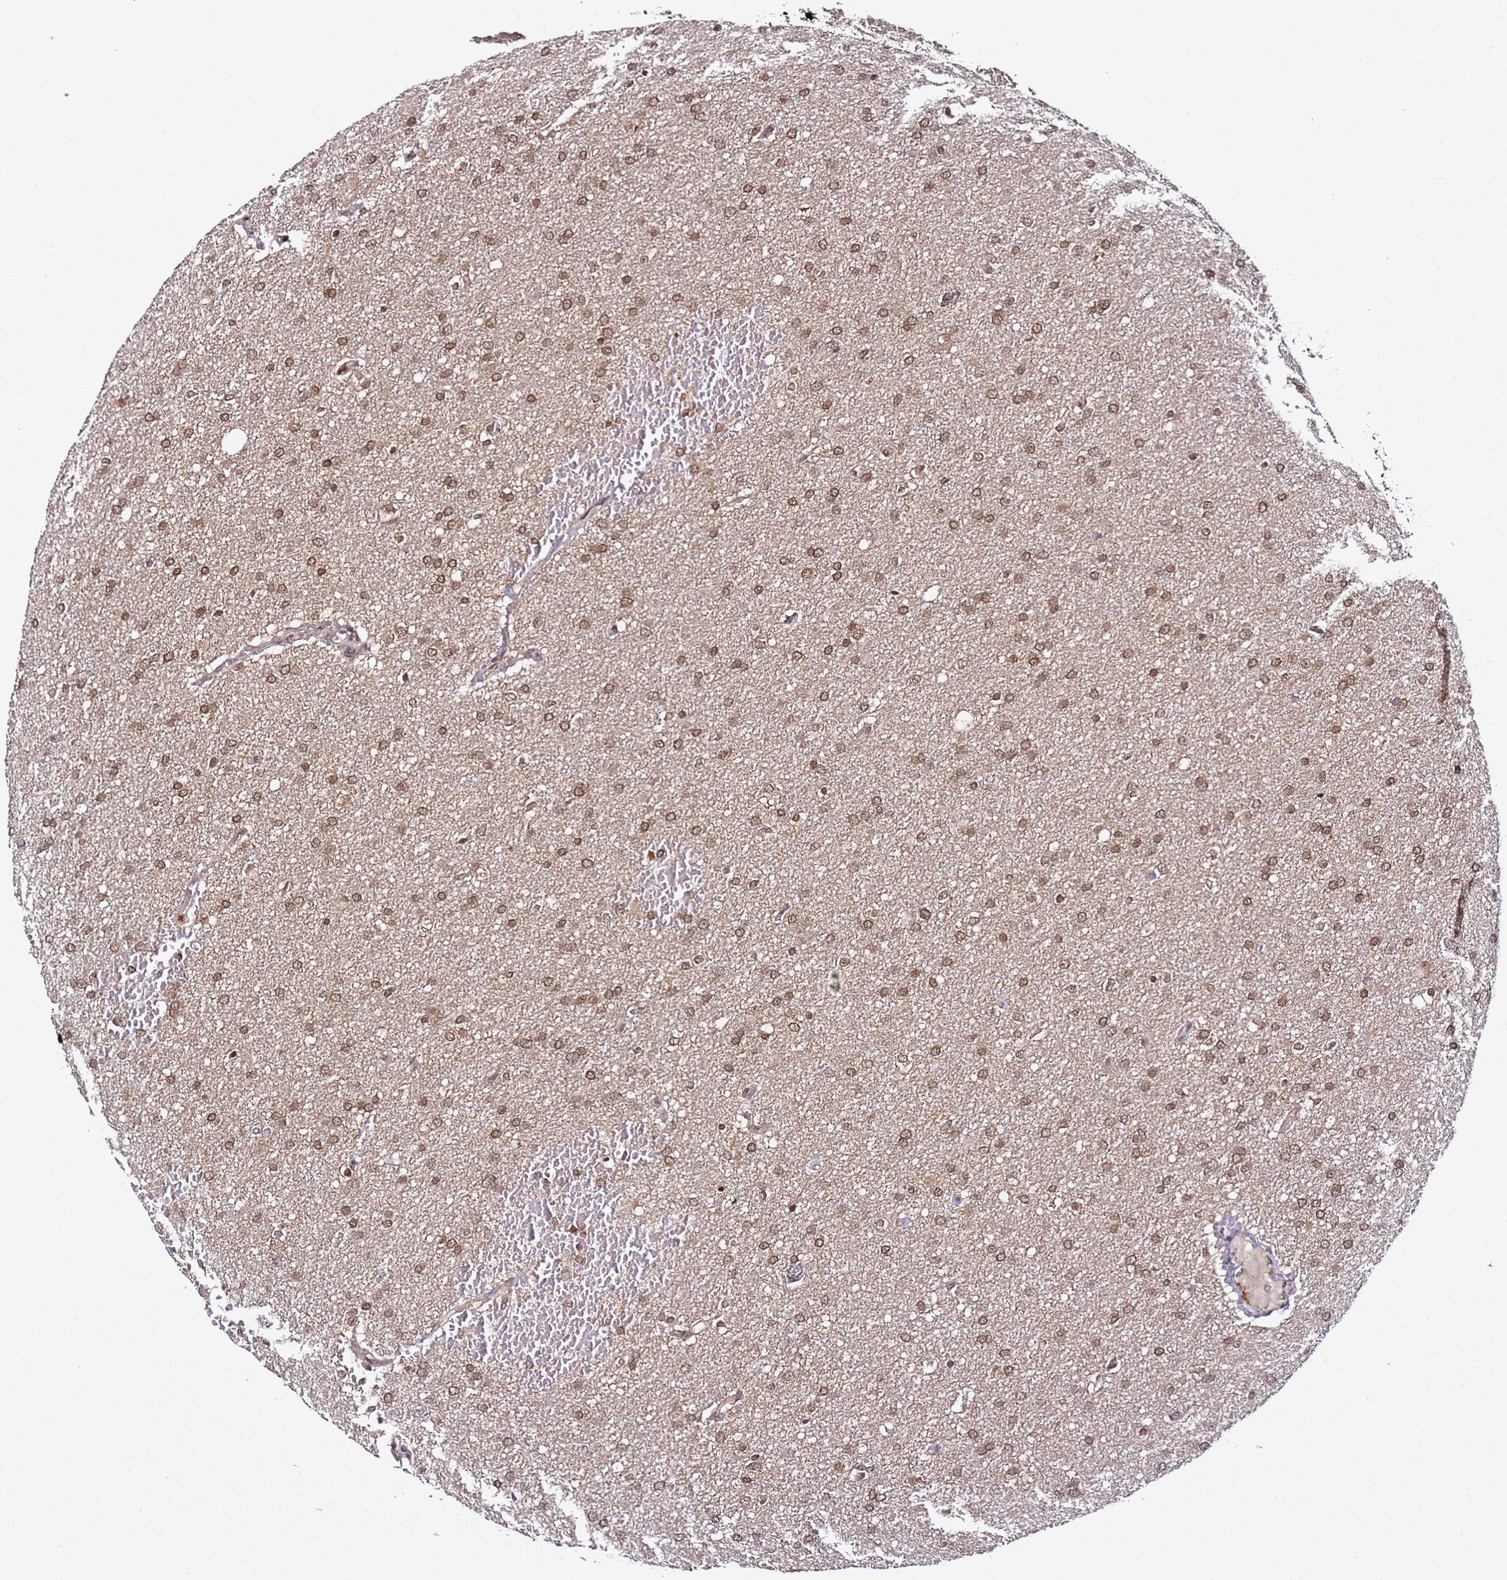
{"staining": {"intensity": "moderate", "quantity": ">75%", "location": "nuclear"}, "tissue": "glioma", "cell_type": "Tumor cells", "image_type": "cancer", "snomed": [{"axis": "morphology", "description": "Glioma, malignant, High grade"}, {"axis": "topography", "description": "Cerebral cortex"}], "caption": "Immunohistochemical staining of malignant glioma (high-grade) displays medium levels of moderate nuclear positivity in approximately >75% of tumor cells. The protein of interest is stained brown, and the nuclei are stained in blue (DAB (3,3'-diaminobenzidine) IHC with brightfield microscopy, high magnification).", "gene": "RGS18", "patient": {"sex": "female", "age": 36}}